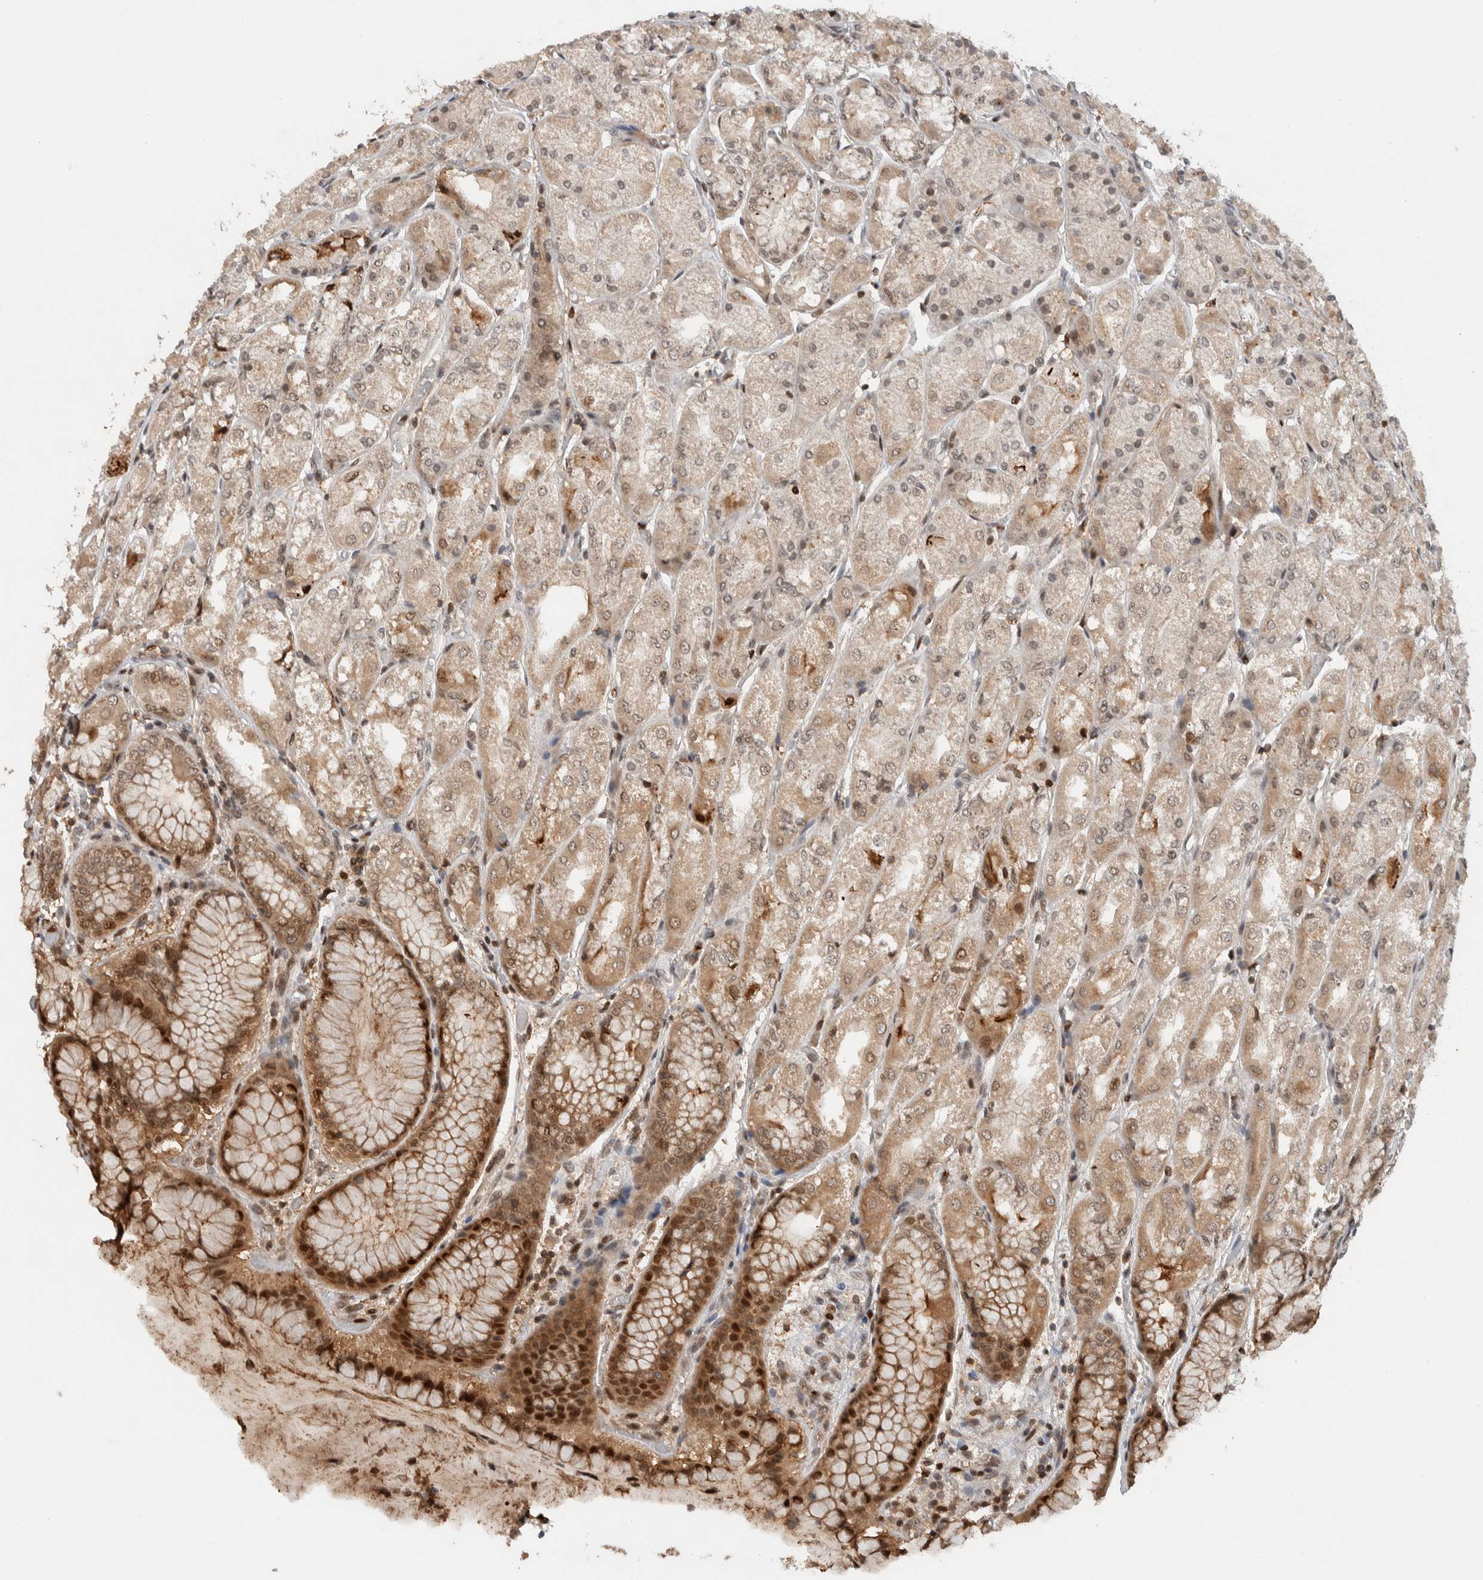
{"staining": {"intensity": "moderate", "quantity": ">75%", "location": "cytoplasmic/membranous,nuclear"}, "tissue": "stomach", "cell_type": "Glandular cells", "image_type": "normal", "snomed": [{"axis": "morphology", "description": "Normal tissue, NOS"}, {"axis": "topography", "description": "Stomach, upper"}], "caption": "Moderate cytoplasmic/membranous,nuclear protein expression is present in about >75% of glandular cells in stomach. The staining is performed using DAB brown chromogen to label protein expression. The nuclei are counter-stained blue using hematoxylin.", "gene": "ZNF521", "patient": {"sex": "male", "age": 72}}